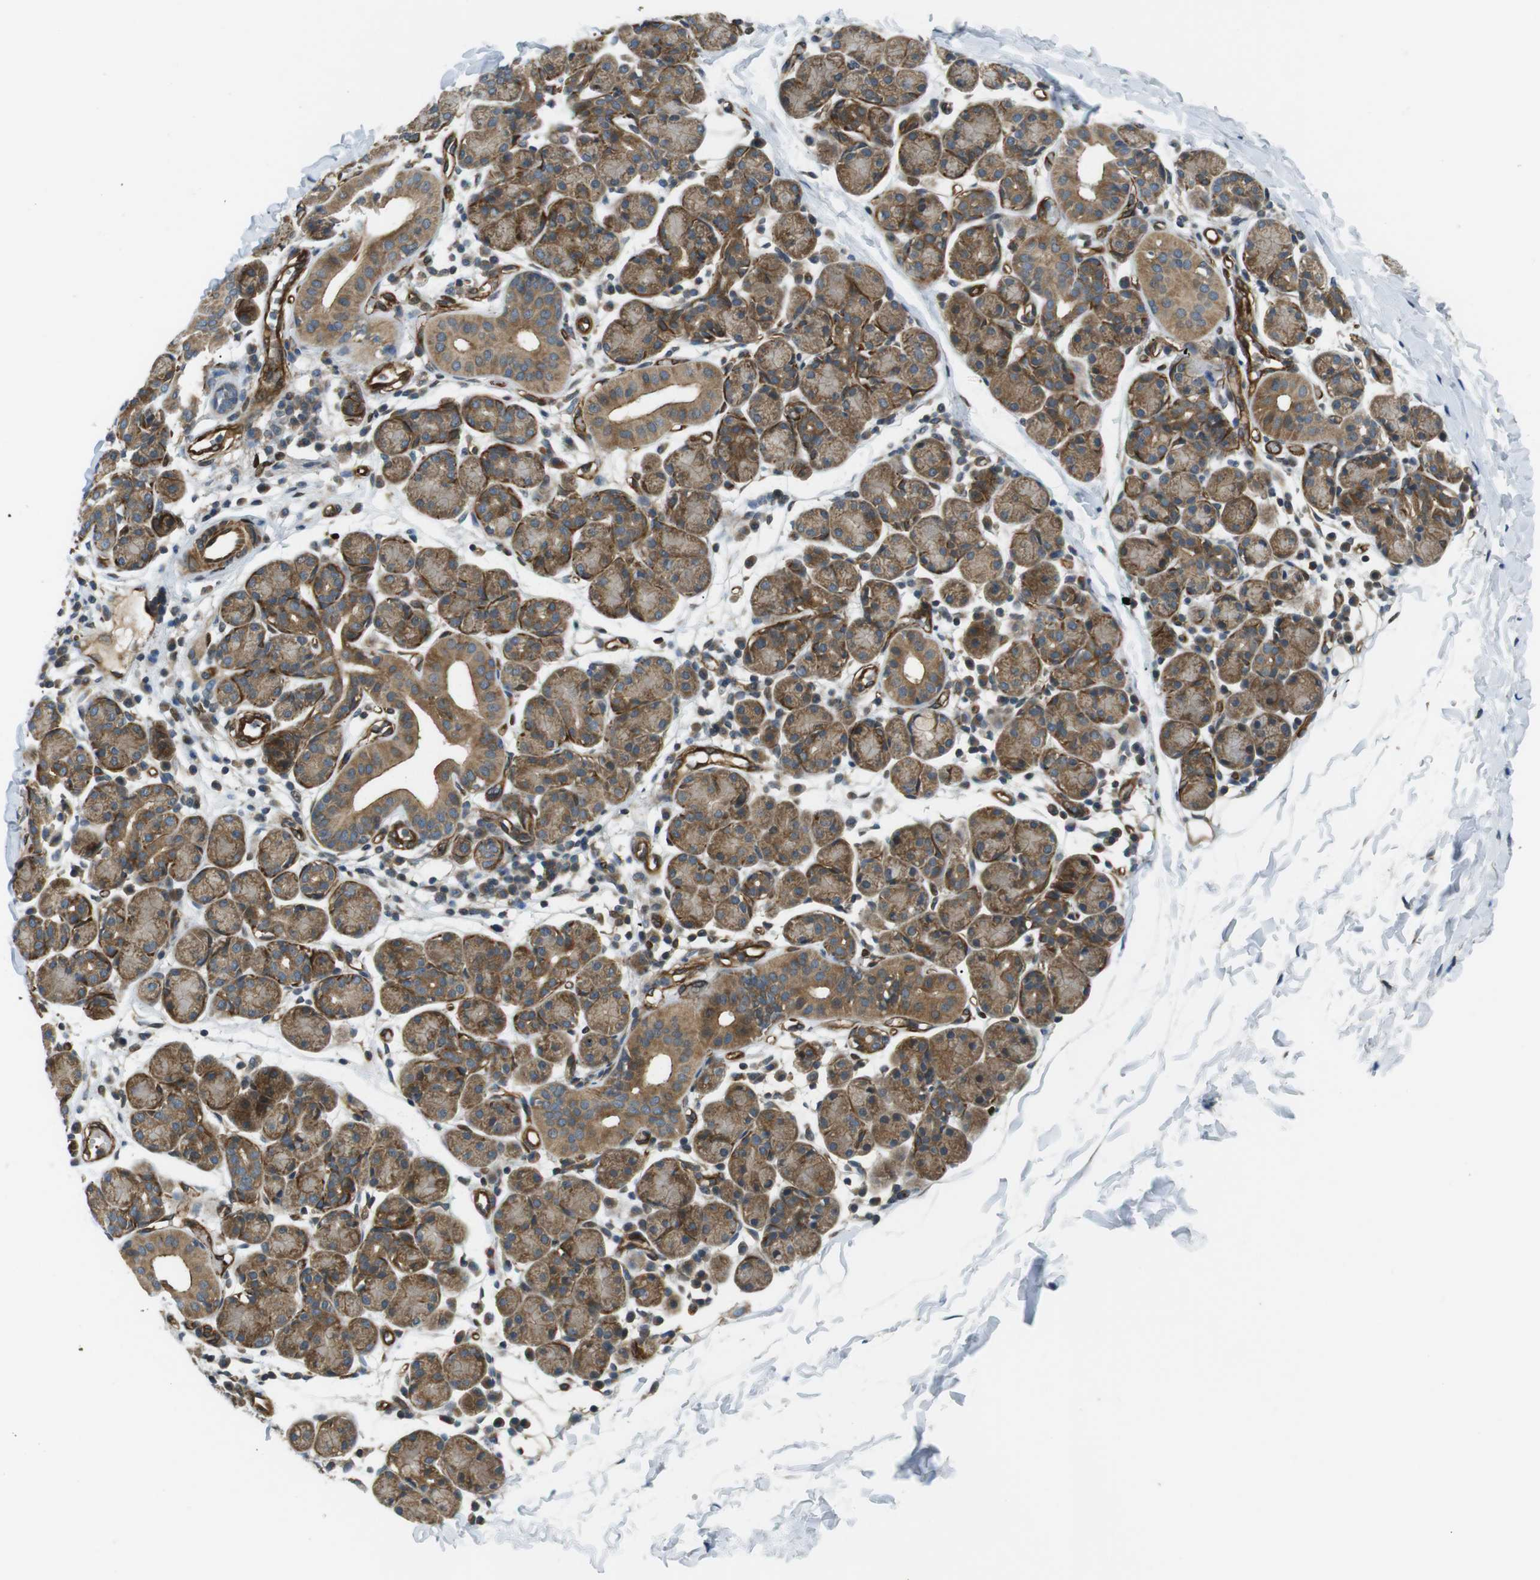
{"staining": {"intensity": "moderate", "quantity": ">75%", "location": "cytoplasmic/membranous"}, "tissue": "salivary gland", "cell_type": "Glandular cells", "image_type": "normal", "snomed": [{"axis": "morphology", "description": "Normal tissue, NOS"}, {"axis": "morphology", "description": "Inflammation, NOS"}, {"axis": "topography", "description": "Lymph node"}, {"axis": "topography", "description": "Salivary gland"}], "caption": "This is a histology image of IHC staining of normal salivary gland, which shows moderate positivity in the cytoplasmic/membranous of glandular cells.", "gene": "TSC1", "patient": {"sex": "male", "age": 3}}